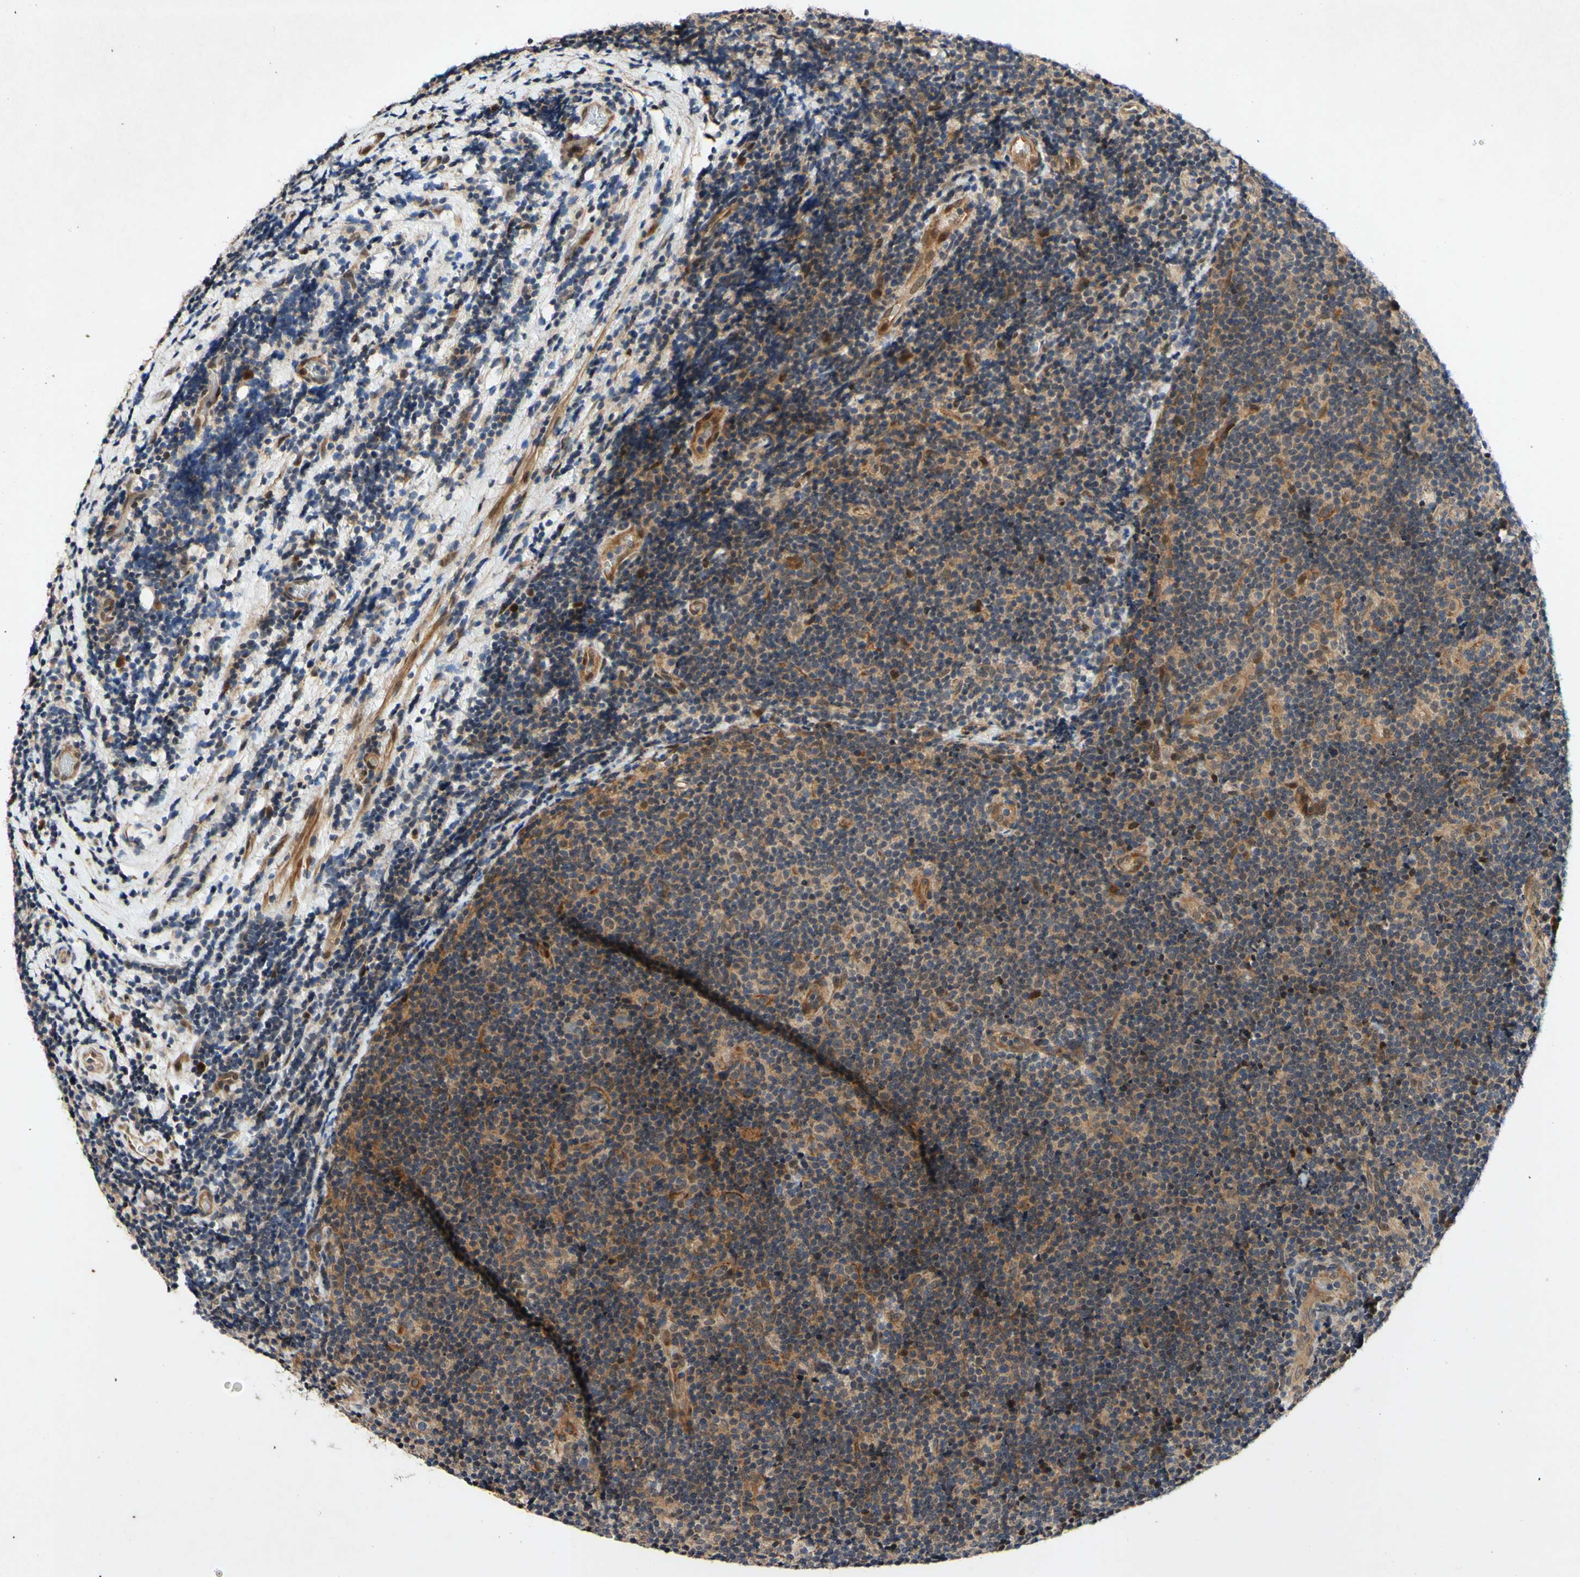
{"staining": {"intensity": "moderate", "quantity": ">75%", "location": "cytoplasmic/membranous"}, "tissue": "lymphoma", "cell_type": "Tumor cells", "image_type": "cancer", "snomed": [{"axis": "morphology", "description": "Malignant lymphoma, non-Hodgkin's type, Low grade"}, {"axis": "topography", "description": "Lymph node"}], "caption": "An image of human lymphoma stained for a protein reveals moderate cytoplasmic/membranous brown staining in tumor cells.", "gene": "CSNK1E", "patient": {"sex": "male", "age": 83}}